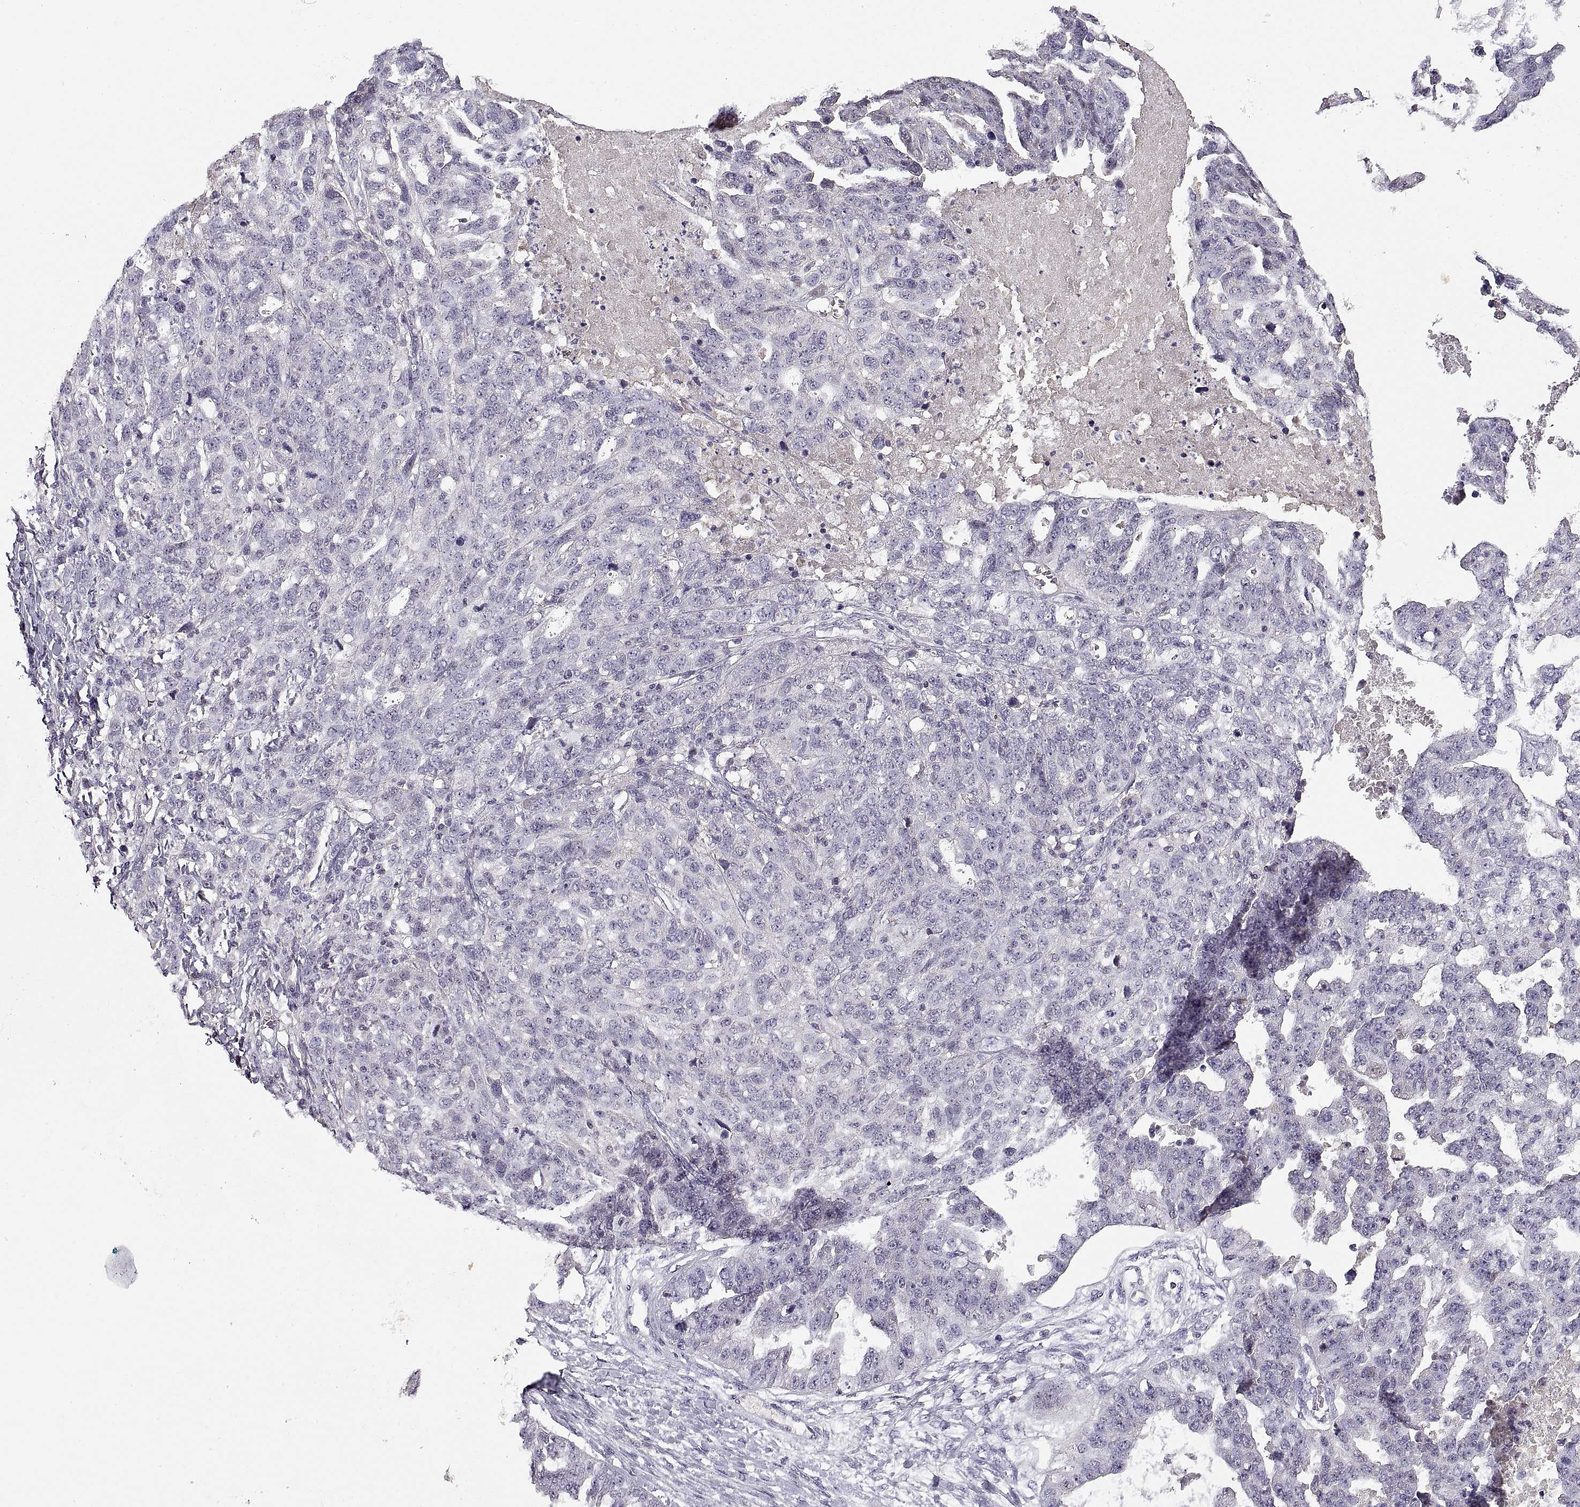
{"staining": {"intensity": "negative", "quantity": "none", "location": "none"}, "tissue": "ovarian cancer", "cell_type": "Tumor cells", "image_type": "cancer", "snomed": [{"axis": "morphology", "description": "Cystadenocarcinoma, serous, NOS"}, {"axis": "topography", "description": "Ovary"}], "caption": "Tumor cells are negative for brown protein staining in ovarian cancer (serous cystadenocarcinoma).", "gene": "ADAM11", "patient": {"sex": "female", "age": 71}}